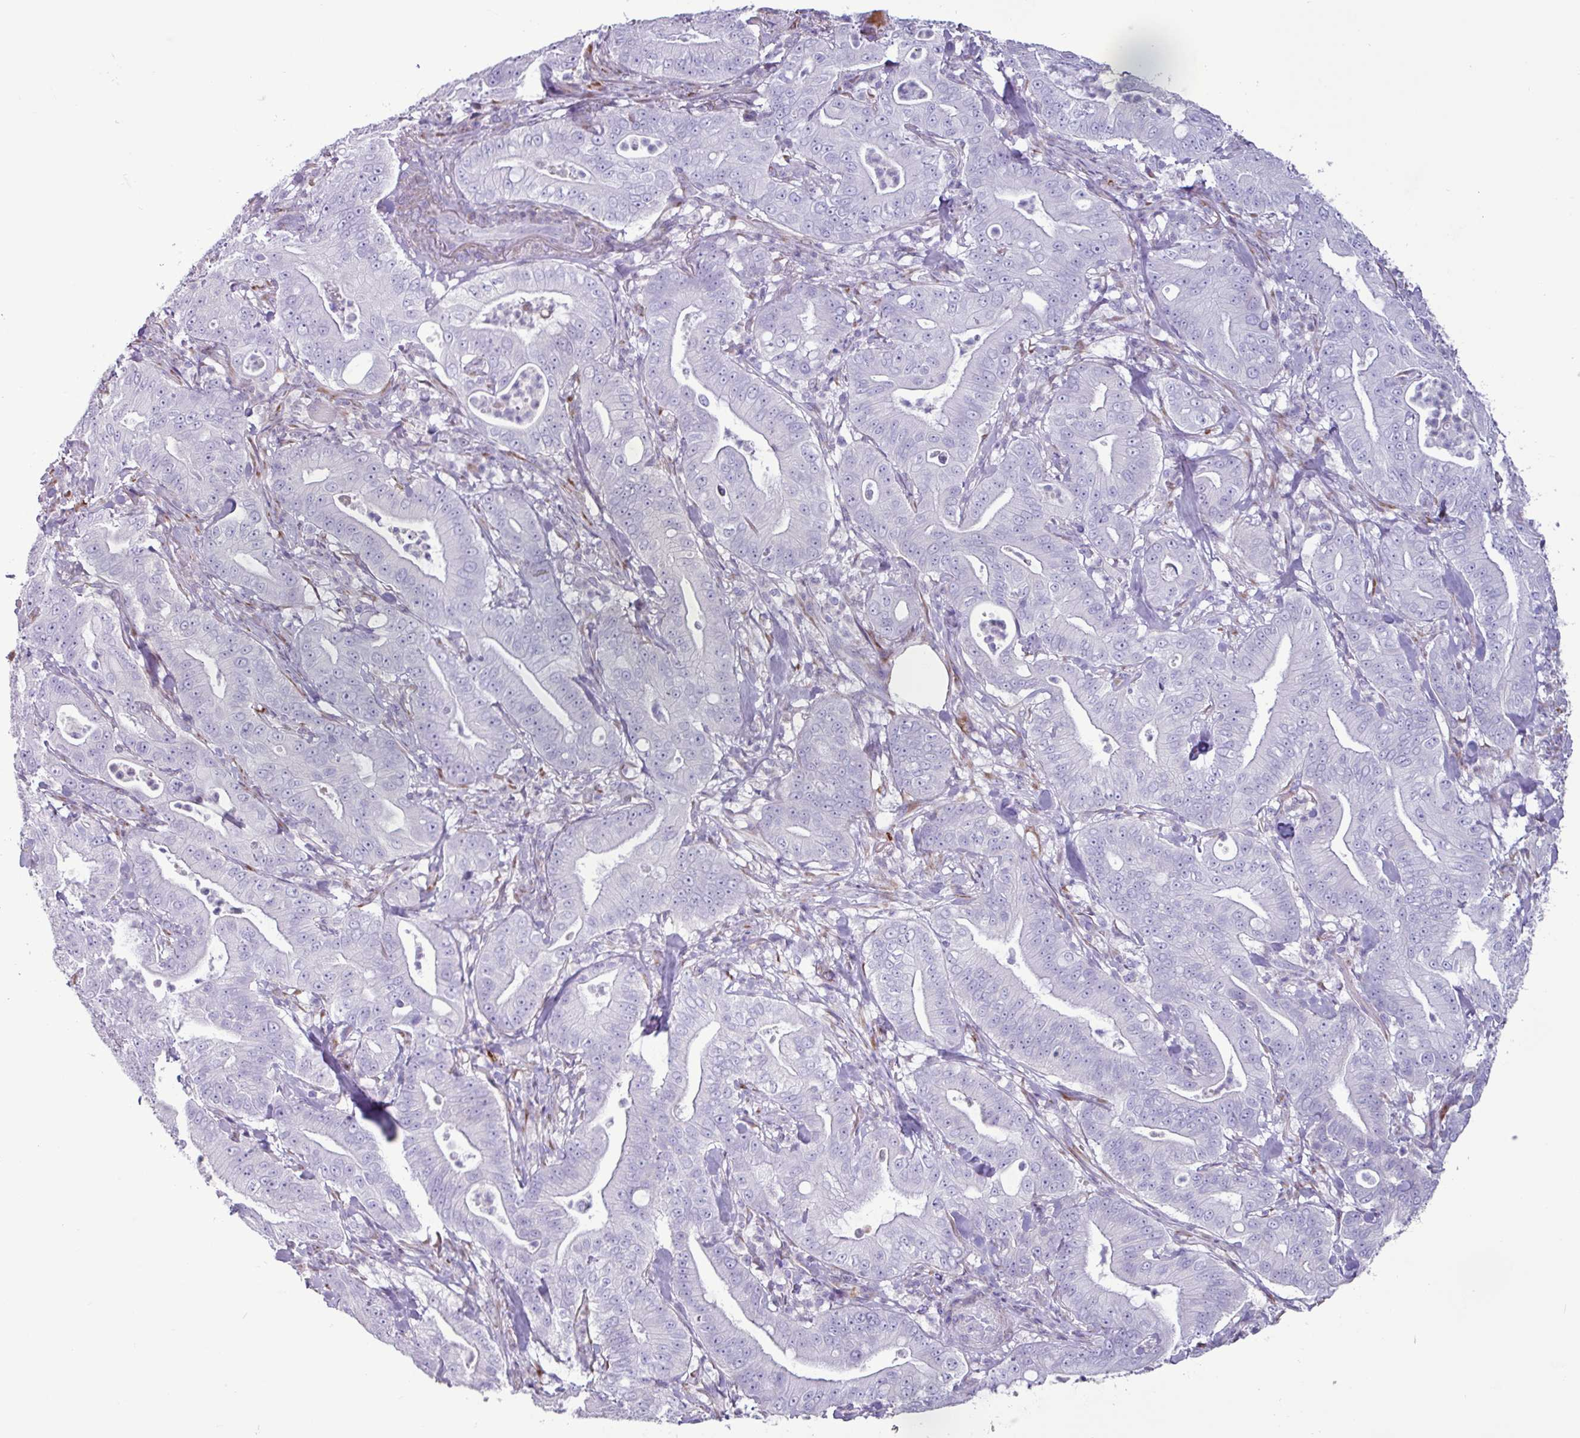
{"staining": {"intensity": "negative", "quantity": "none", "location": "none"}, "tissue": "pancreatic cancer", "cell_type": "Tumor cells", "image_type": "cancer", "snomed": [{"axis": "morphology", "description": "Adenocarcinoma, NOS"}, {"axis": "topography", "description": "Pancreas"}], "caption": "IHC micrograph of pancreatic cancer stained for a protein (brown), which reveals no positivity in tumor cells.", "gene": "PPP1R35", "patient": {"sex": "male", "age": 71}}